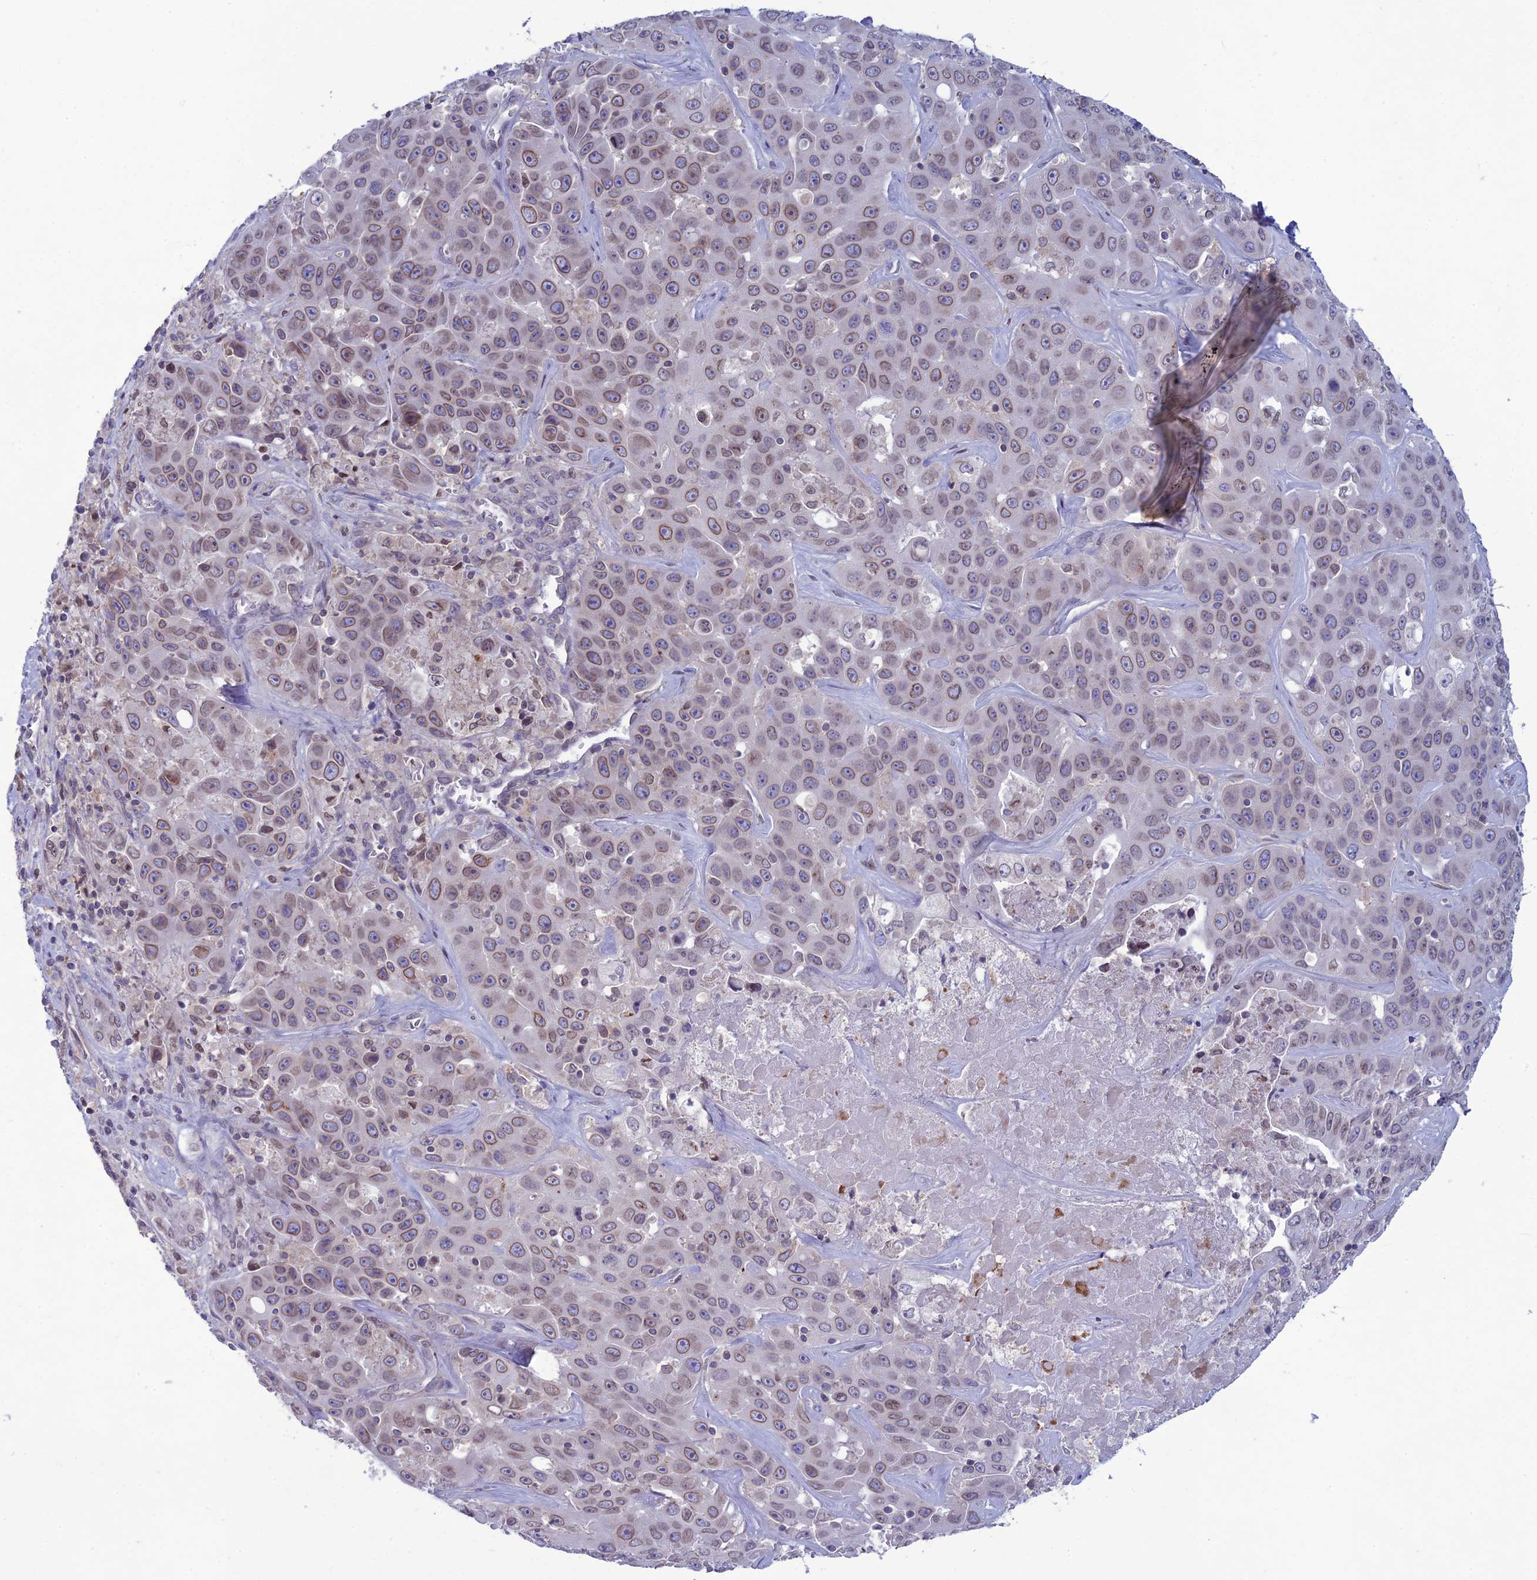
{"staining": {"intensity": "moderate", "quantity": ">75%", "location": "cytoplasmic/membranous,nuclear"}, "tissue": "liver cancer", "cell_type": "Tumor cells", "image_type": "cancer", "snomed": [{"axis": "morphology", "description": "Cholangiocarcinoma"}, {"axis": "topography", "description": "Liver"}], "caption": "Tumor cells show medium levels of moderate cytoplasmic/membranous and nuclear expression in about >75% of cells in human cholangiocarcinoma (liver). The staining is performed using DAB brown chromogen to label protein expression. The nuclei are counter-stained blue using hematoxylin.", "gene": "WDR46", "patient": {"sex": "female", "age": 52}}